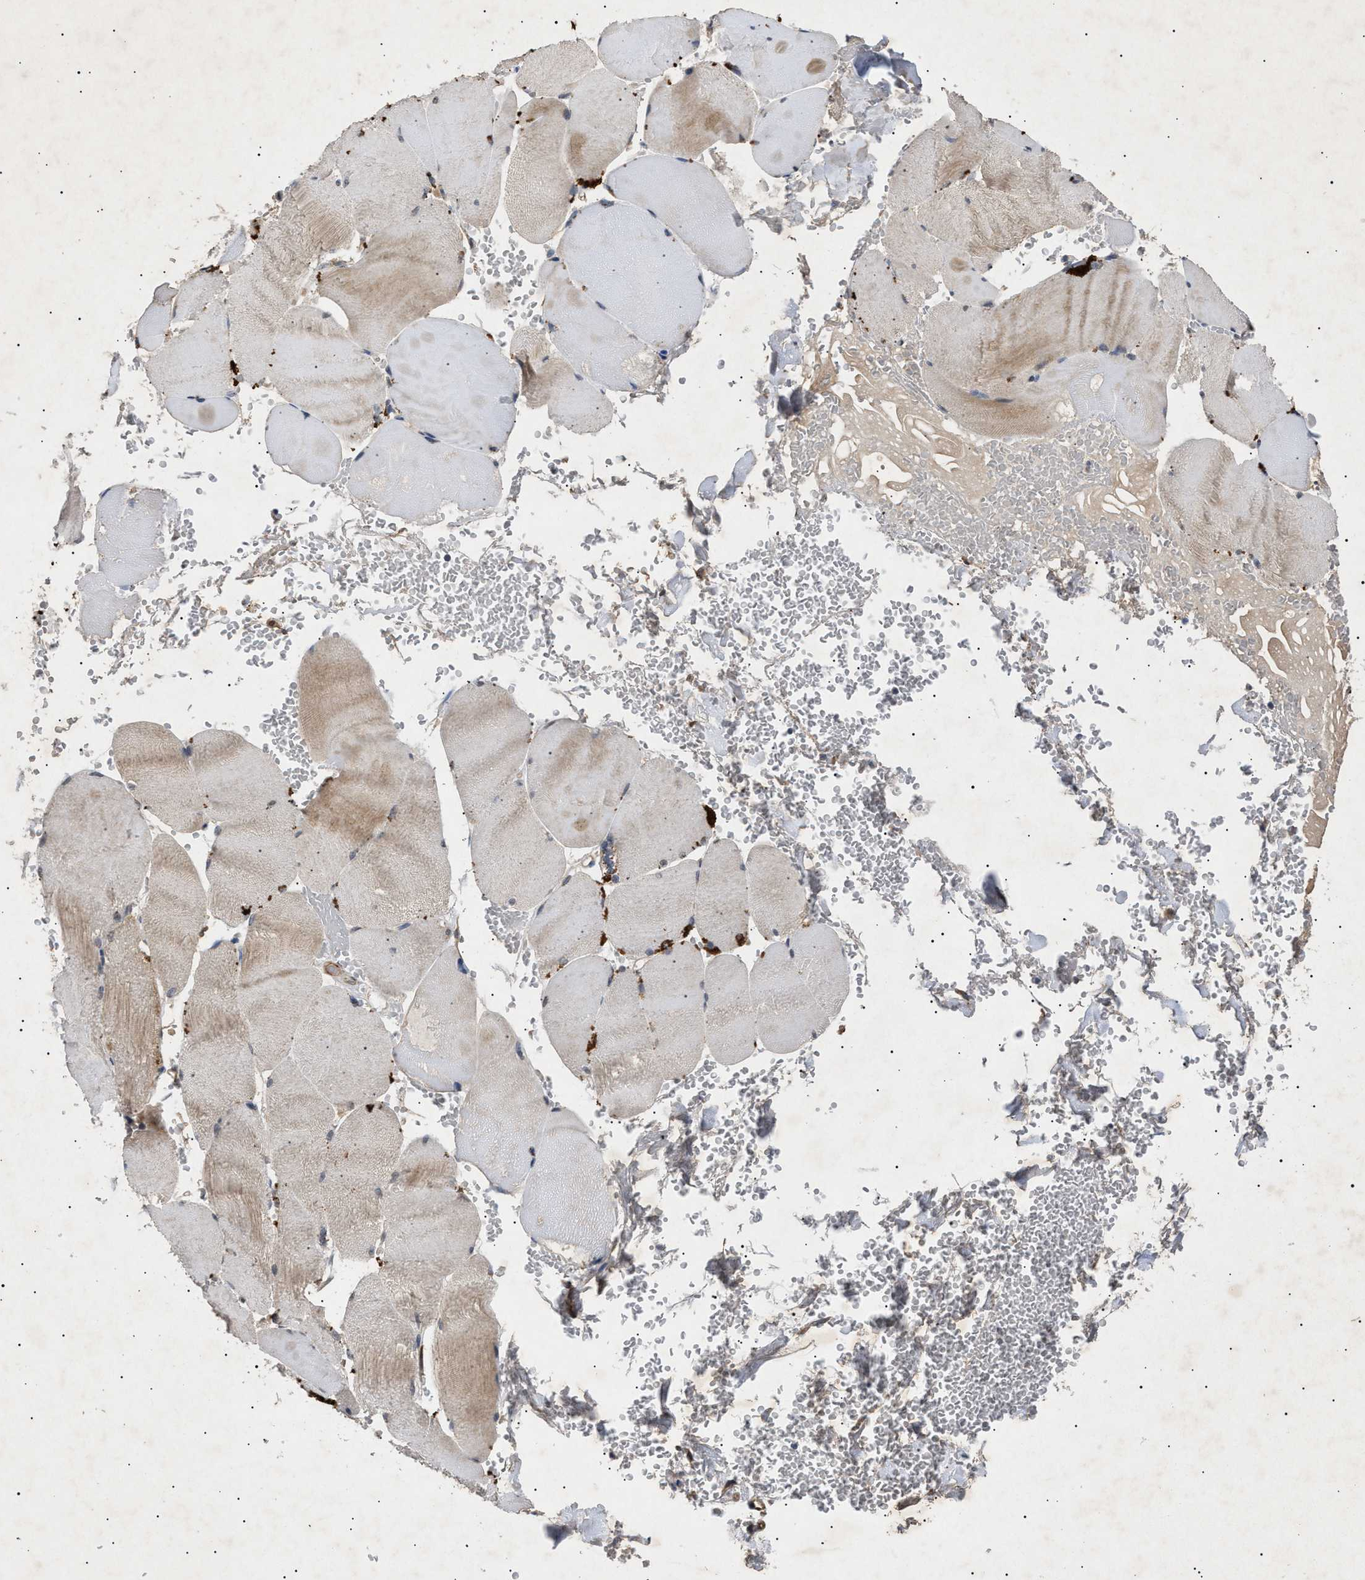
{"staining": {"intensity": "moderate", "quantity": "<25%", "location": "cytoplasmic/membranous"}, "tissue": "skeletal muscle", "cell_type": "Myocytes", "image_type": "normal", "snomed": [{"axis": "morphology", "description": "Normal tissue, NOS"}, {"axis": "topography", "description": "Skin"}, {"axis": "topography", "description": "Skeletal muscle"}], "caption": "DAB immunohistochemical staining of normal skeletal muscle reveals moderate cytoplasmic/membranous protein expression in about <25% of myocytes. (IHC, brightfield microscopy, high magnification).", "gene": "SIRT5", "patient": {"sex": "male", "age": 83}}